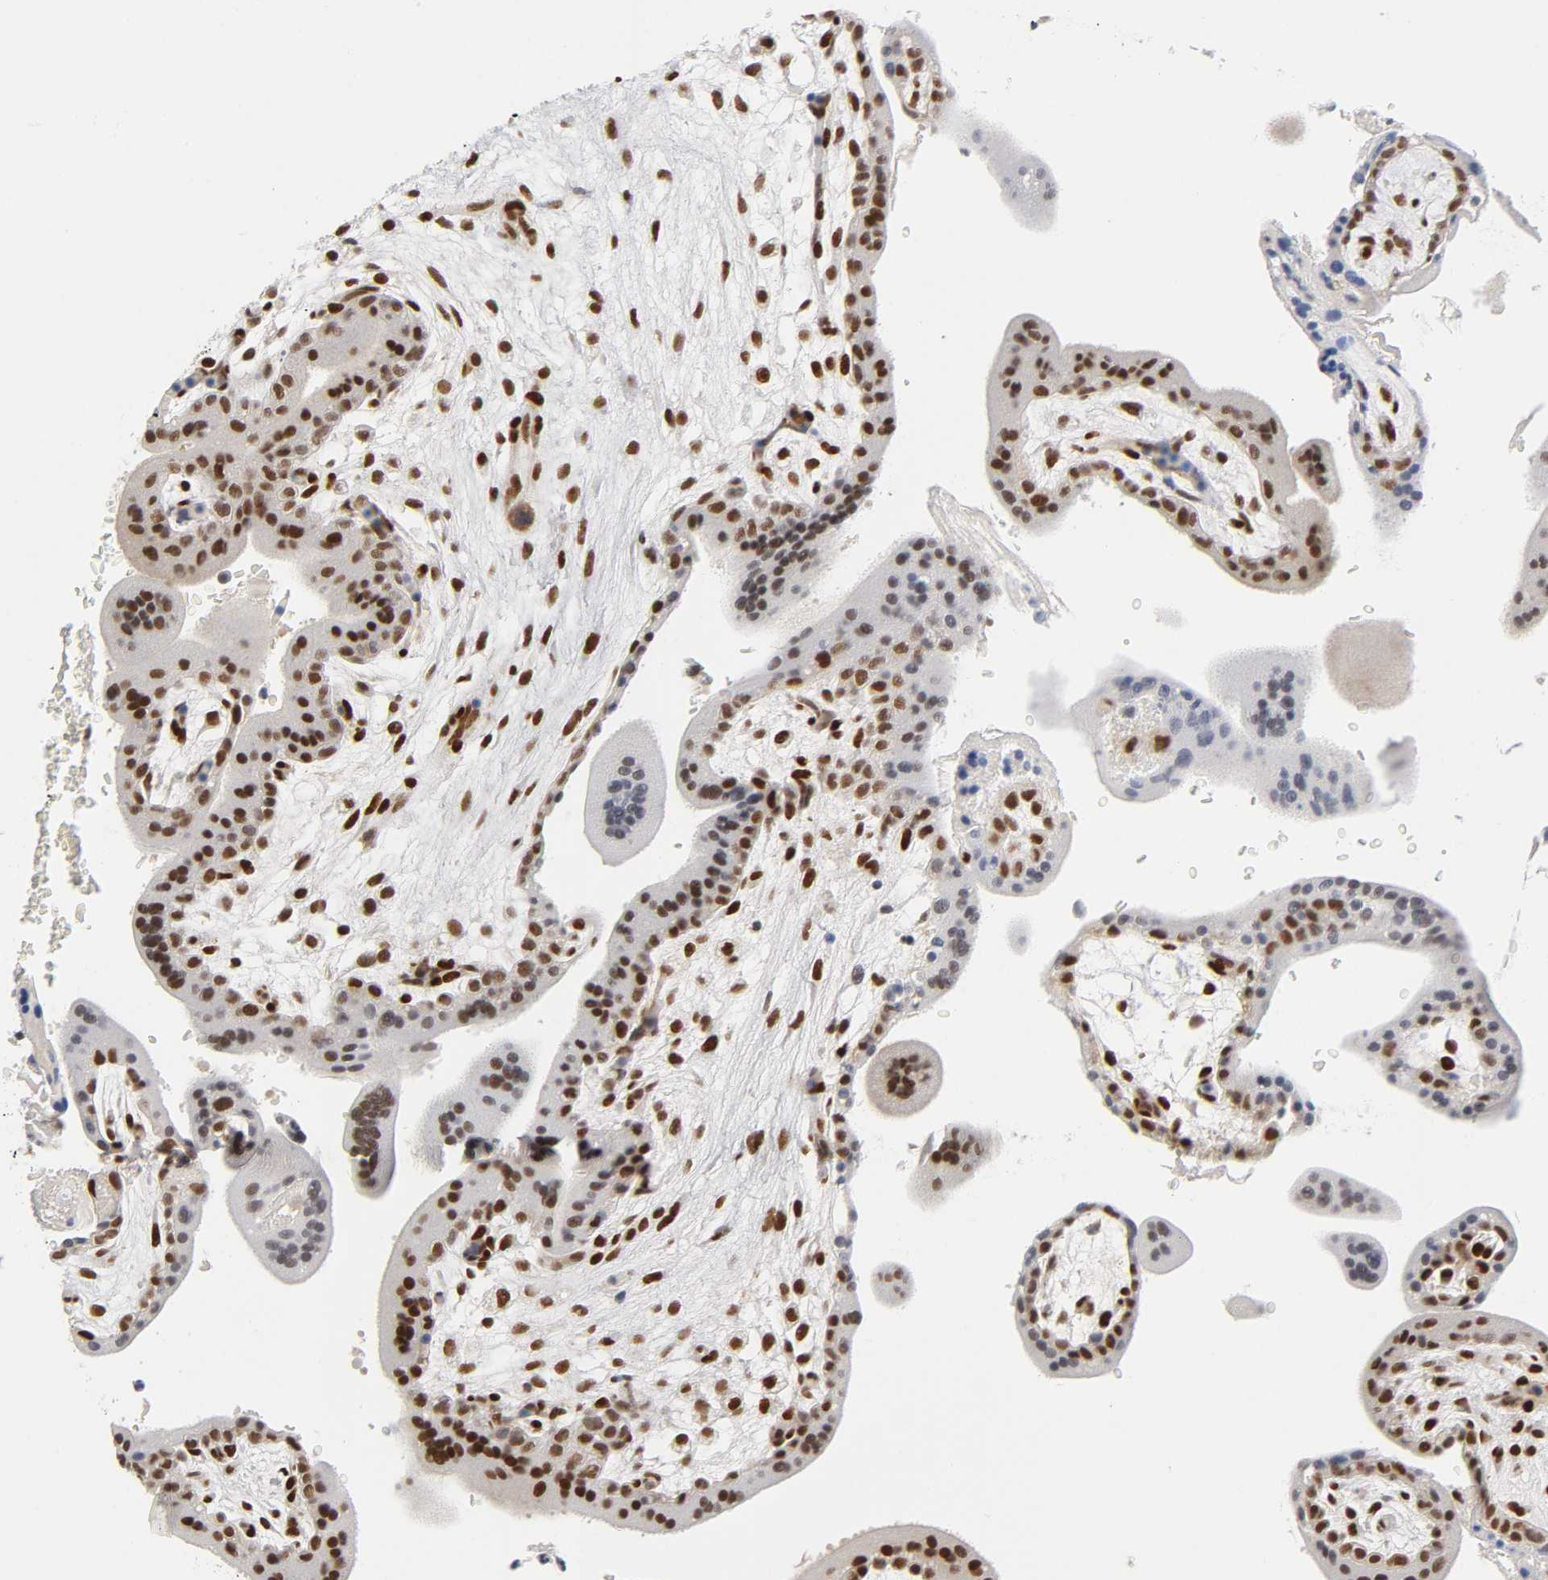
{"staining": {"intensity": "strong", "quantity": ">75%", "location": "nuclear"}, "tissue": "placenta", "cell_type": "Trophoblastic cells", "image_type": "normal", "snomed": [{"axis": "morphology", "description": "Normal tissue, NOS"}, {"axis": "topography", "description": "Placenta"}], "caption": "Immunohistochemistry (IHC) photomicrograph of benign human placenta stained for a protein (brown), which shows high levels of strong nuclear expression in about >75% of trophoblastic cells.", "gene": "NR3C1", "patient": {"sex": "female", "age": 35}}